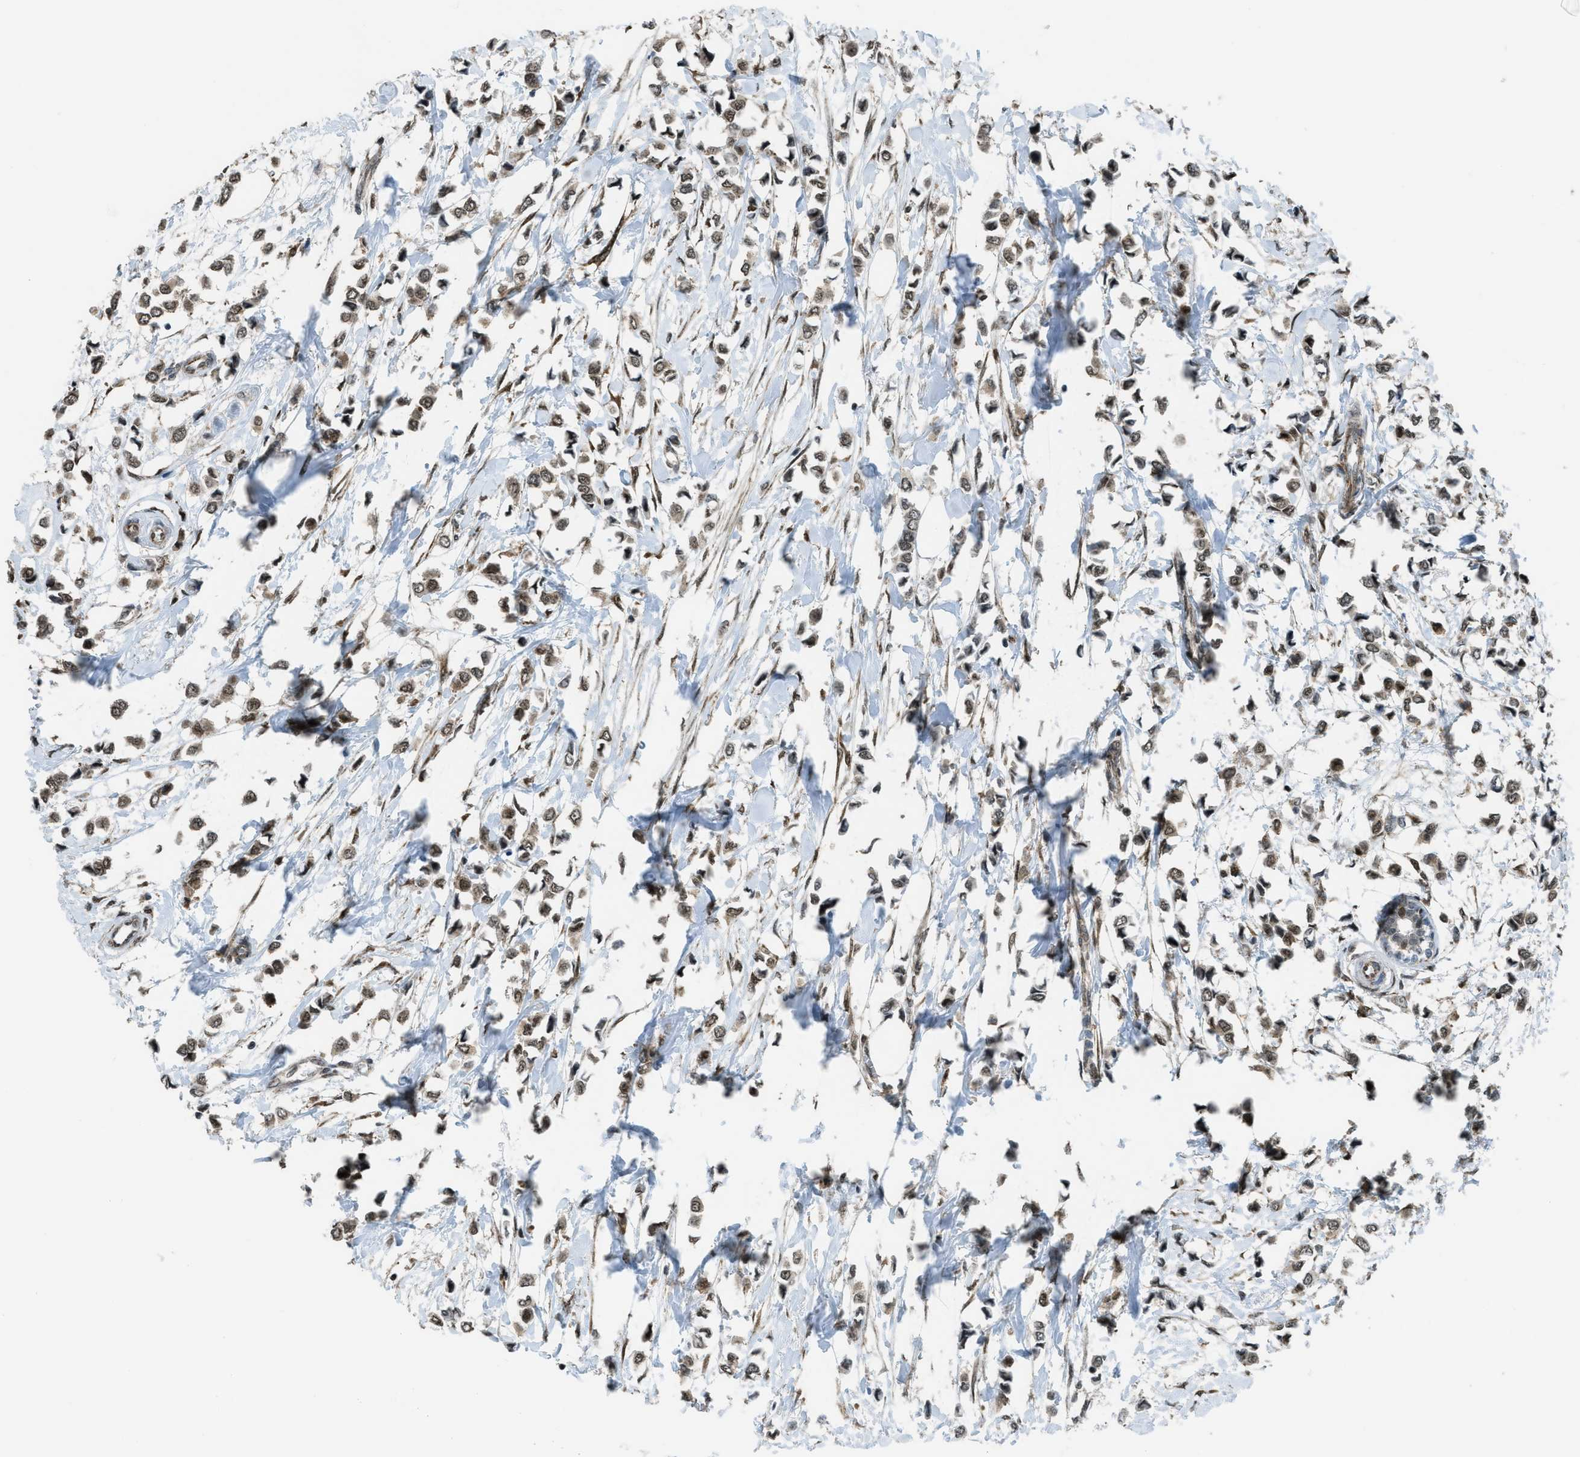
{"staining": {"intensity": "moderate", "quantity": ">75%", "location": "cytoplasmic/membranous,nuclear"}, "tissue": "breast cancer", "cell_type": "Tumor cells", "image_type": "cancer", "snomed": [{"axis": "morphology", "description": "Duct carcinoma"}, {"axis": "topography", "description": "Breast"}], "caption": "Immunohistochemistry staining of intraductal carcinoma (breast), which exhibits medium levels of moderate cytoplasmic/membranous and nuclear positivity in approximately >75% of tumor cells indicating moderate cytoplasmic/membranous and nuclear protein positivity. The staining was performed using DAB (brown) for protein detection and nuclei were counterstained in hematoxylin (blue).", "gene": "TNPO1", "patient": {"sex": "female", "age": 40}}